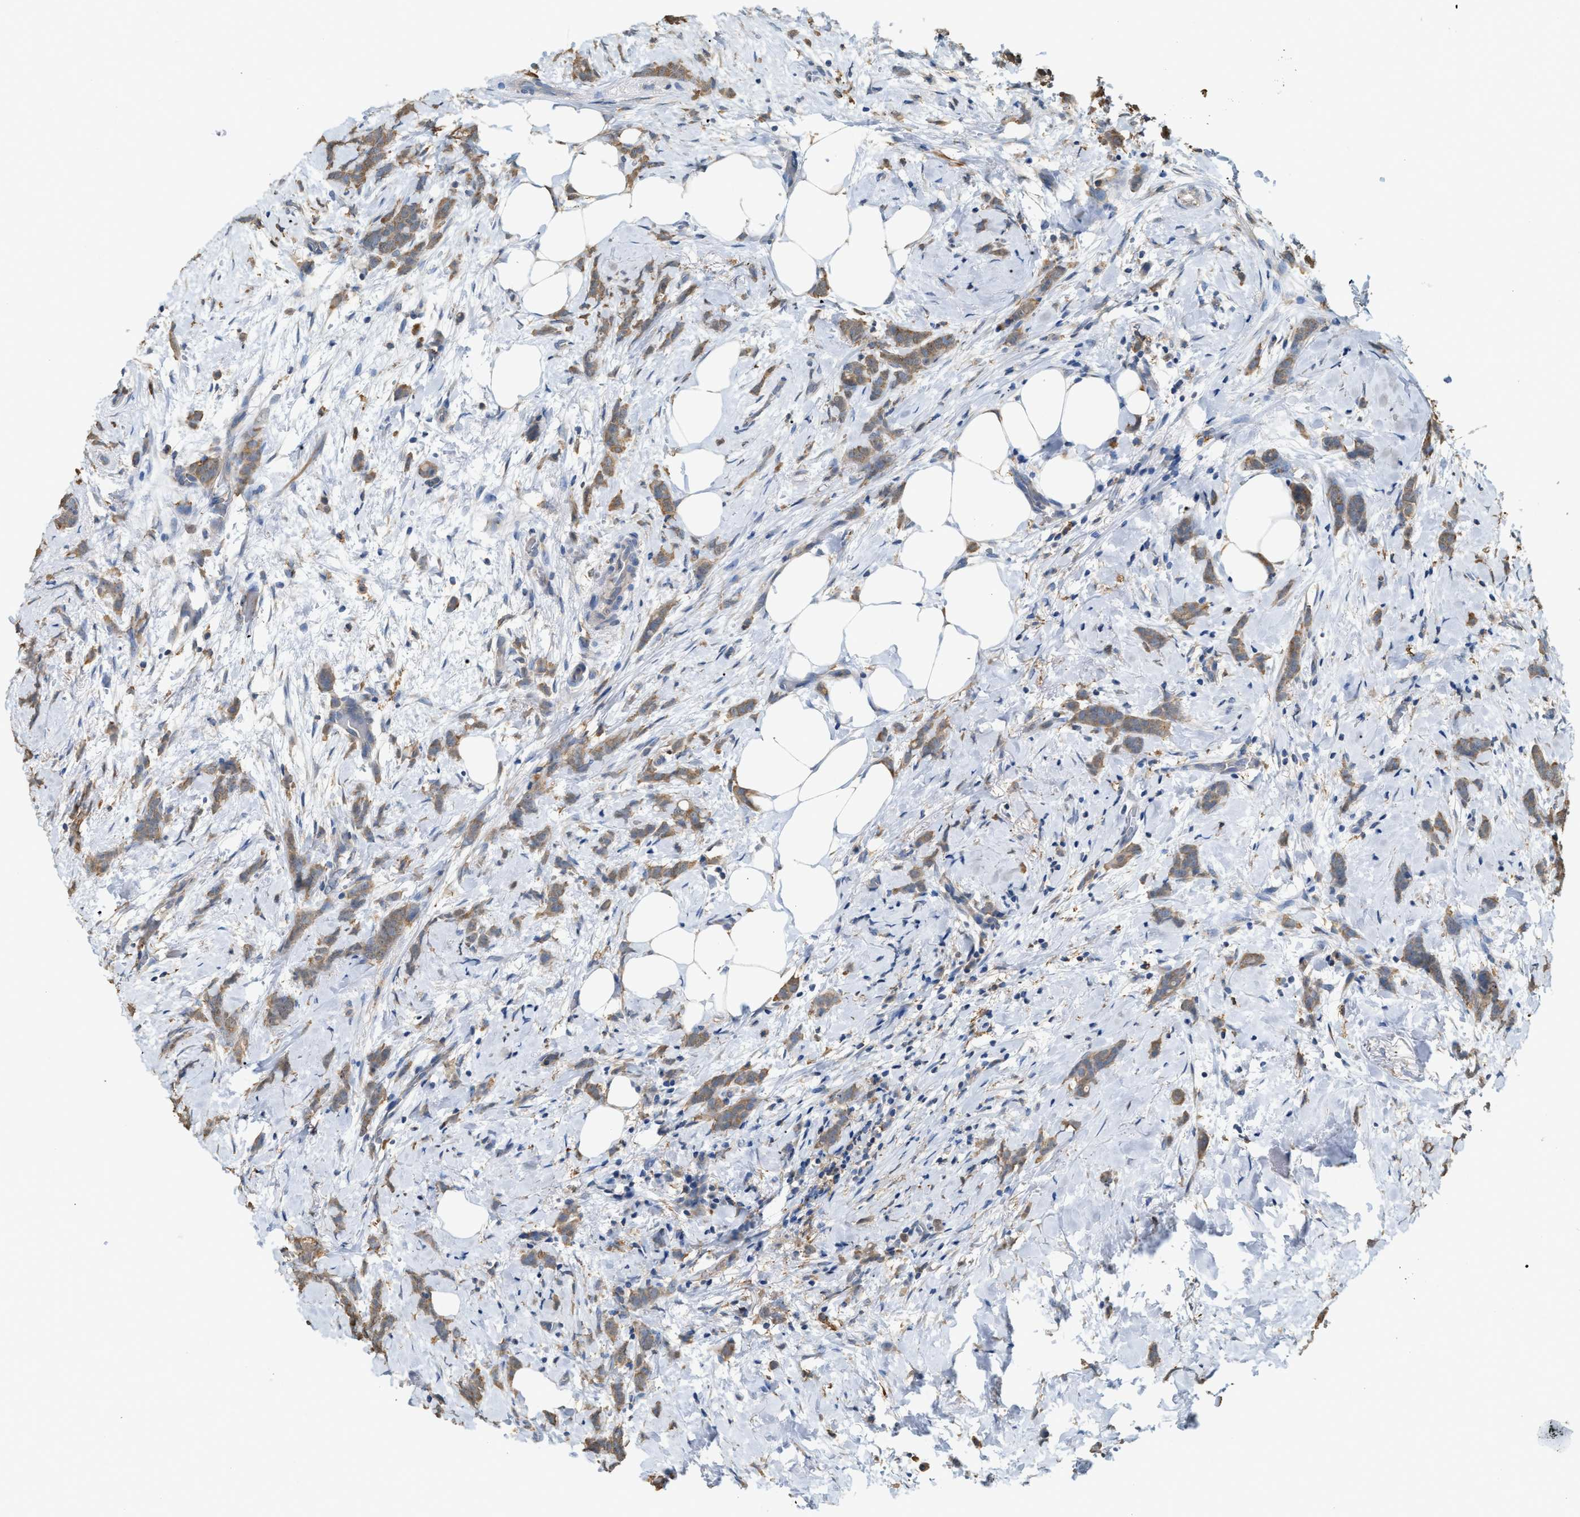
{"staining": {"intensity": "moderate", "quantity": ">75%", "location": "cytoplasmic/membranous"}, "tissue": "breast cancer", "cell_type": "Tumor cells", "image_type": "cancer", "snomed": [{"axis": "morphology", "description": "Lobular carcinoma, in situ"}, {"axis": "morphology", "description": "Lobular carcinoma"}, {"axis": "topography", "description": "Breast"}], "caption": "Lobular carcinoma (breast) stained with DAB immunohistochemistry (IHC) shows medium levels of moderate cytoplasmic/membranous expression in approximately >75% of tumor cells.", "gene": "GCN1", "patient": {"sex": "female", "age": 41}}